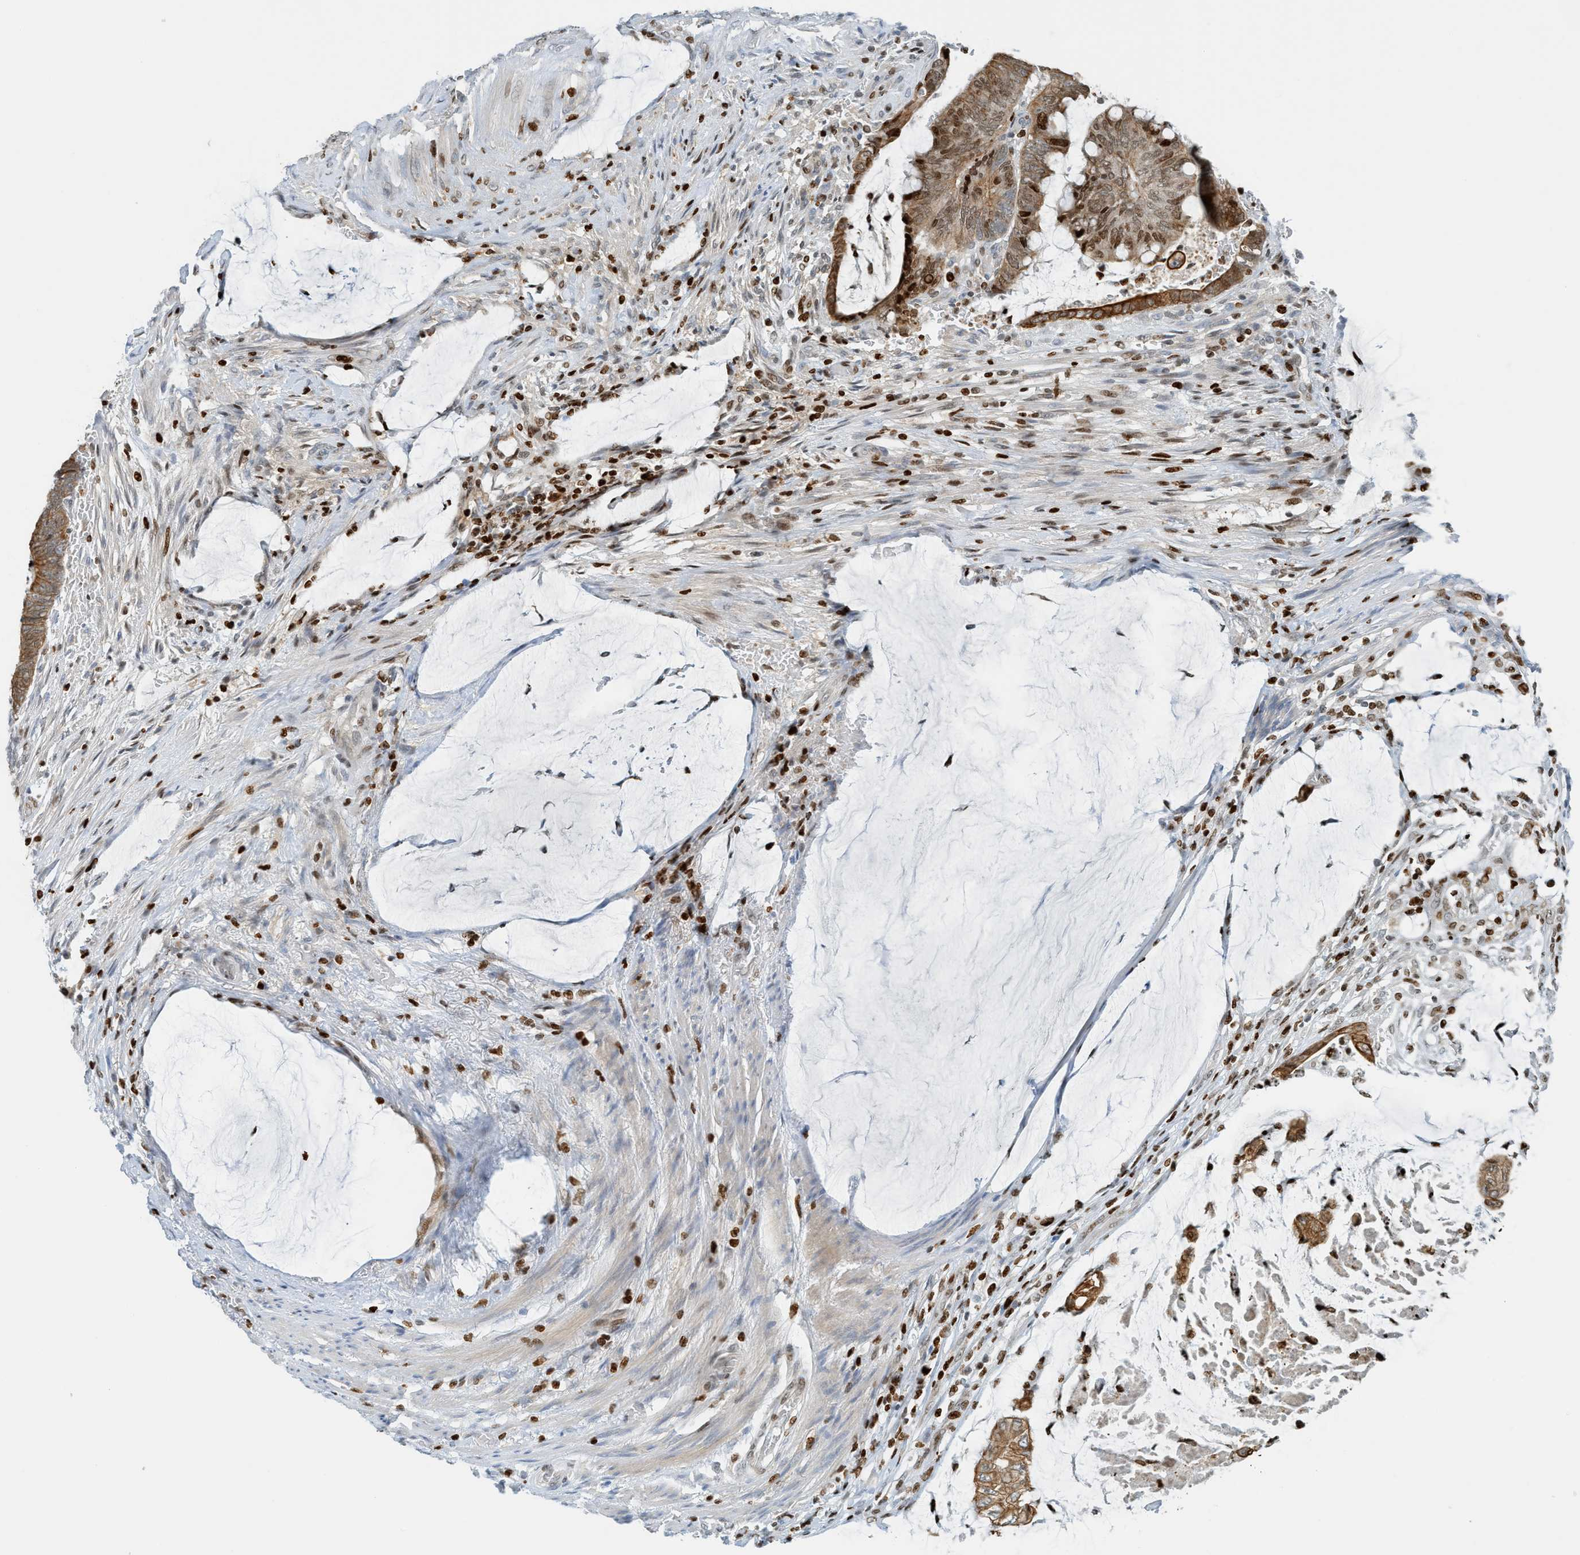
{"staining": {"intensity": "moderate", "quantity": "25%-75%", "location": "cytoplasmic/membranous,nuclear"}, "tissue": "colorectal cancer", "cell_type": "Tumor cells", "image_type": "cancer", "snomed": [{"axis": "morphology", "description": "Normal tissue, NOS"}, {"axis": "morphology", "description": "Adenocarcinoma, NOS"}, {"axis": "topography", "description": "Rectum"}], "caption": "There is medium levels of moderate cytoplasmic/membranous and nuclear positivity in tumor cells of colorectal cancer (adenocarcinoma), as demonstrated by immunohistochemical staining (brown color).", "gene": "SH3D19", "patient": {"sex": "male", "age": 92}}